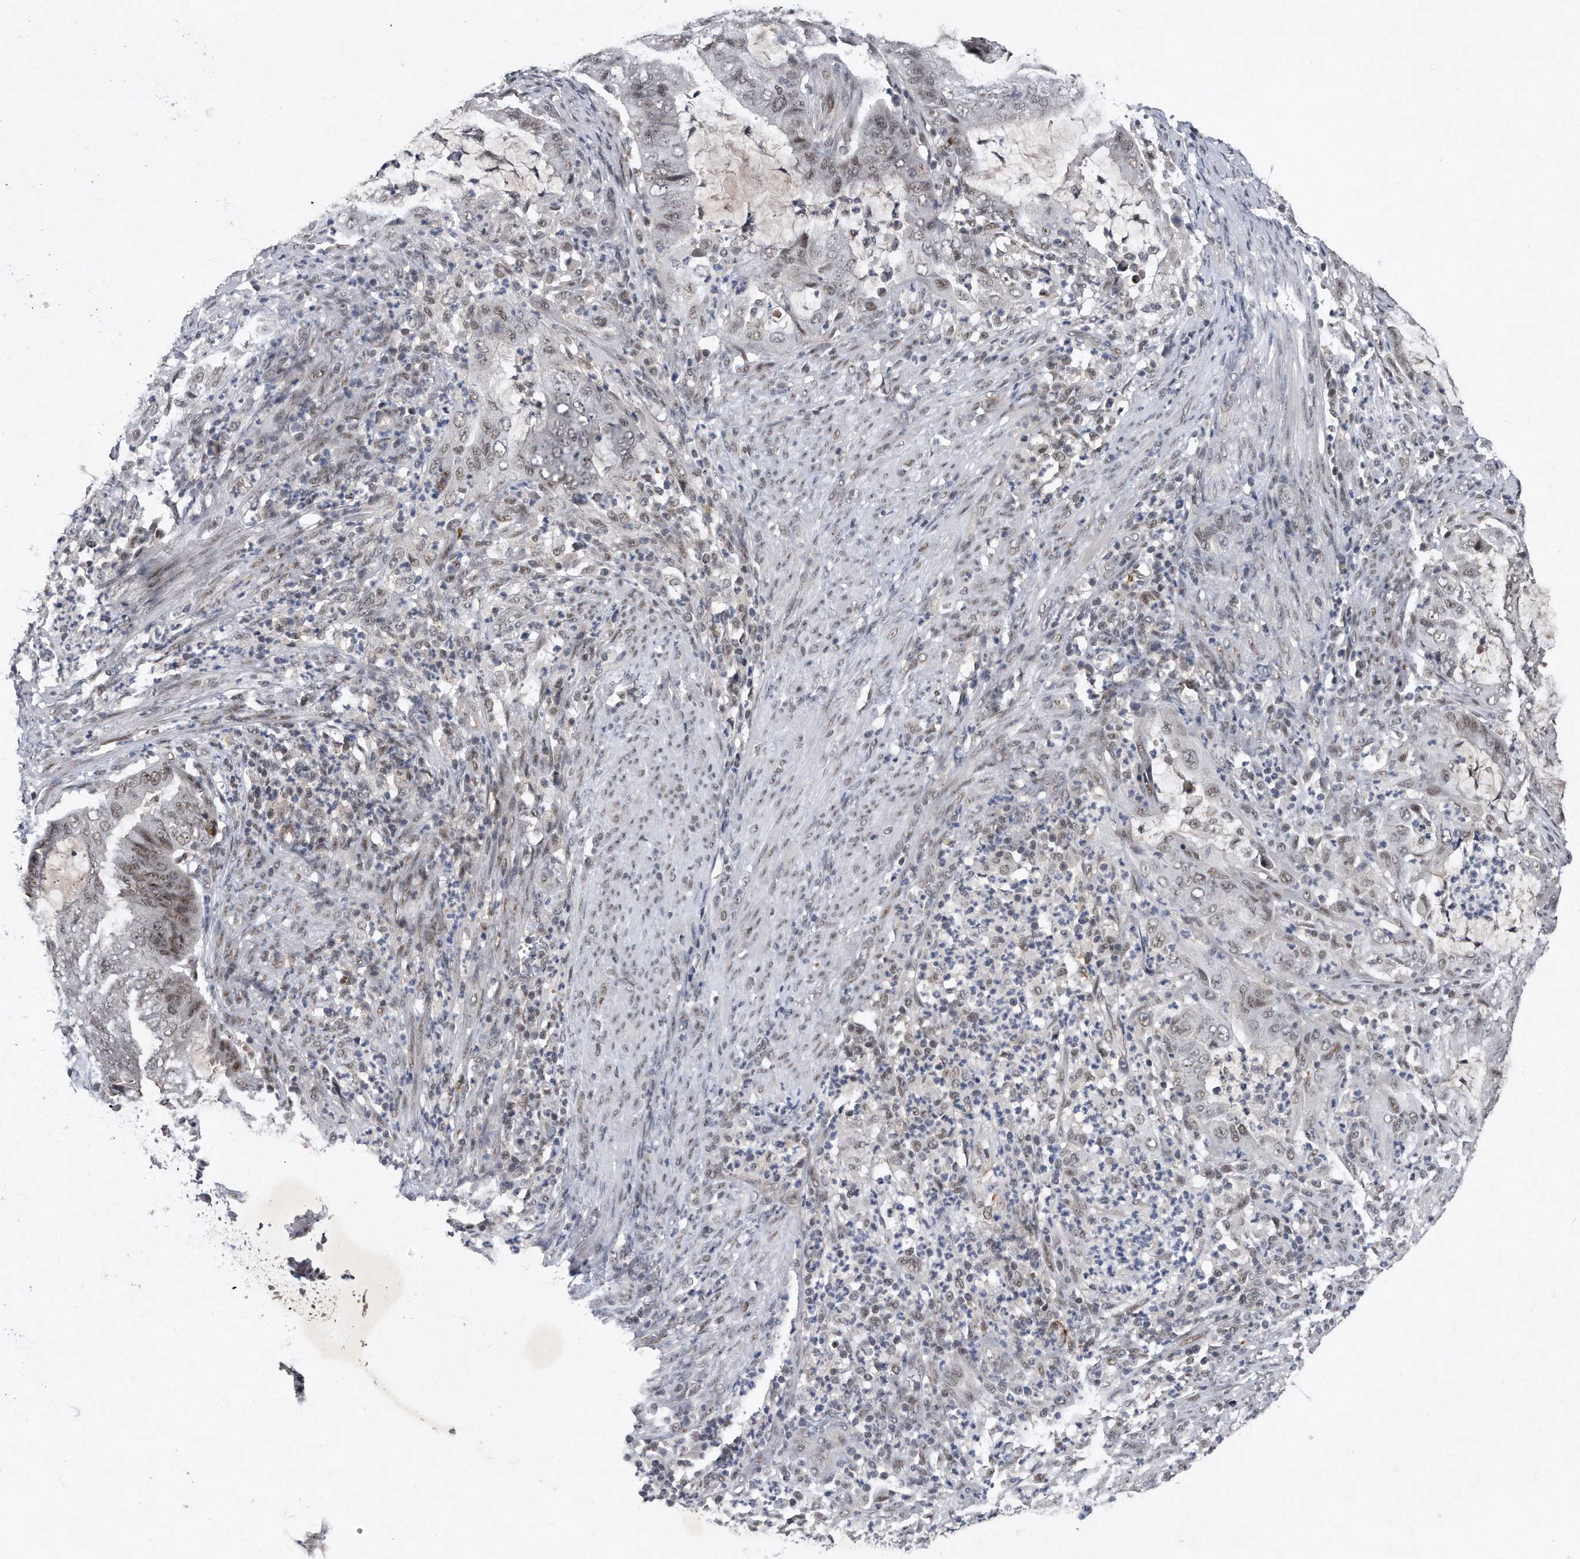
{"staining": {"intensity": "moderate", "quantity": "<25%", "location": "nuclear"}, "tissue": "endometrial cancer", "cell_type": "Tumor cells", "image_type": "cancer", "snomed": [{"axis": "morphology", "description": "Adenocarcinoma, NOS"}, {"axis": "topography", "description": "Endometrium"}], "caption": "Immunohistochemical staining of human endometrial adenocarcinoma demonstrates low levels of moderate nuclear protein staining in approximately <25% of tumor cells. The staining was performed using DAB (3,3'-diaminobenzidine), with brown indicating positive protein expression. Nuclei are stained blue with hematoxylin.", "gene": "VIRMA", "patient": {"sex": "female", "age": 51}}